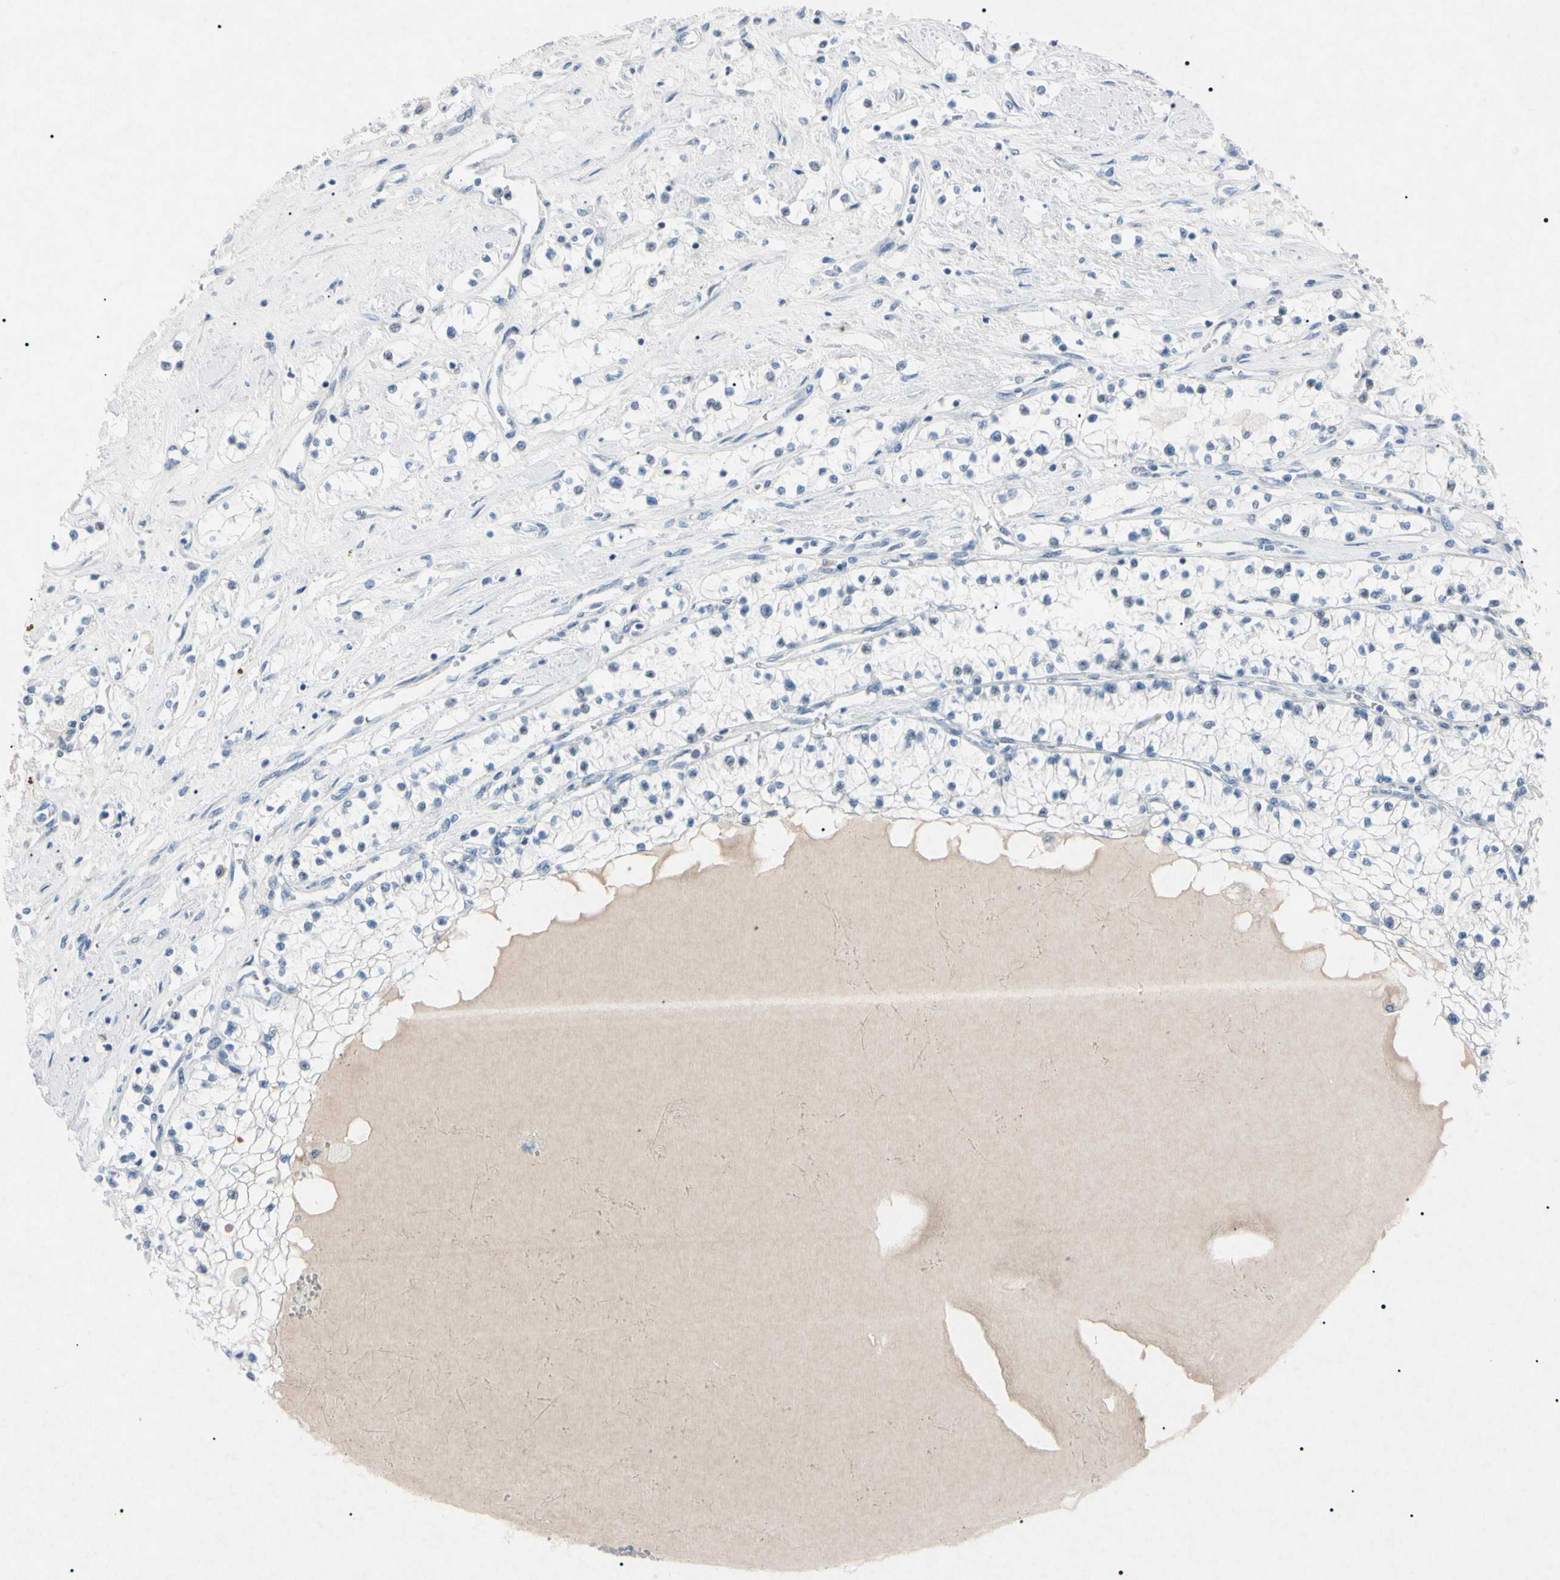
{"staining": {"intensity": "negative", "quantity": "none", "location": "none"}, "tissue": "renal cancer", "cell_type": "Tumor cells", "image_type": "cancer", "snomed": [{"axis": "morphology", "description": "Adenocarcinoma, NOS"}, {"axis": "topography", "description": "Kidney"}], "caption": "Renal adenocarcinoma was stained to show a protein in brown. There is no significant staining in tumor cells.", "gene": "ELN", "patient": {"sex": "male", "age": 68}}